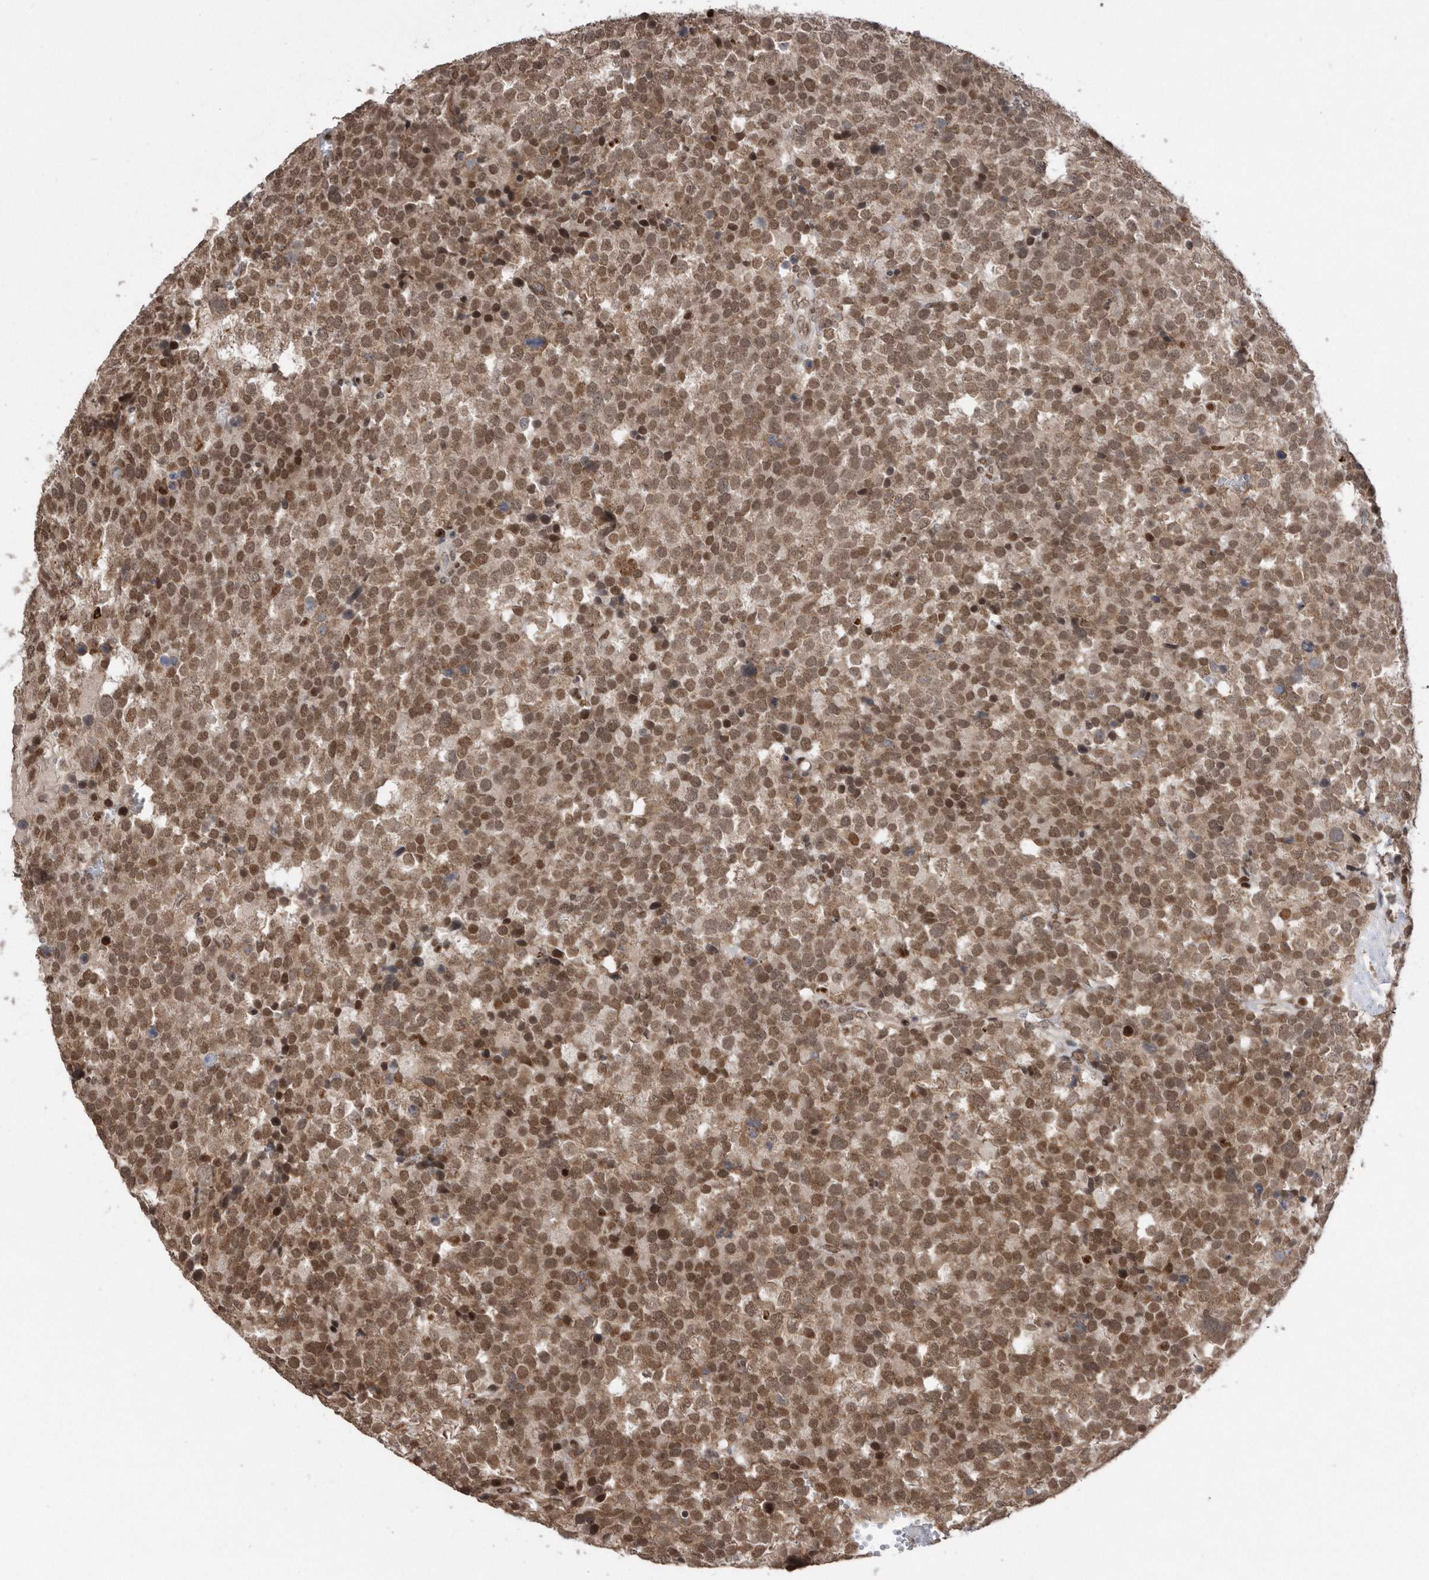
{"staining": {"intensity": "strong", "quantity": "25%-75%", "location": "nuclear"}, "tissue": "testis cancer", "cell_type": "Tumor cells", "image_type": "cancer", "snomed": [{"axis": "morphology", "description": "Seminoma, NOS"}, {"axis": "topography", "description": "Testis"}], "caption": "Tumor cells display high levels of strong nuclear expression in approximately 25%-75% of cells in testis cancer.", "gene": "TDRD3", "patient": {"sex": "male", "age": 71}}